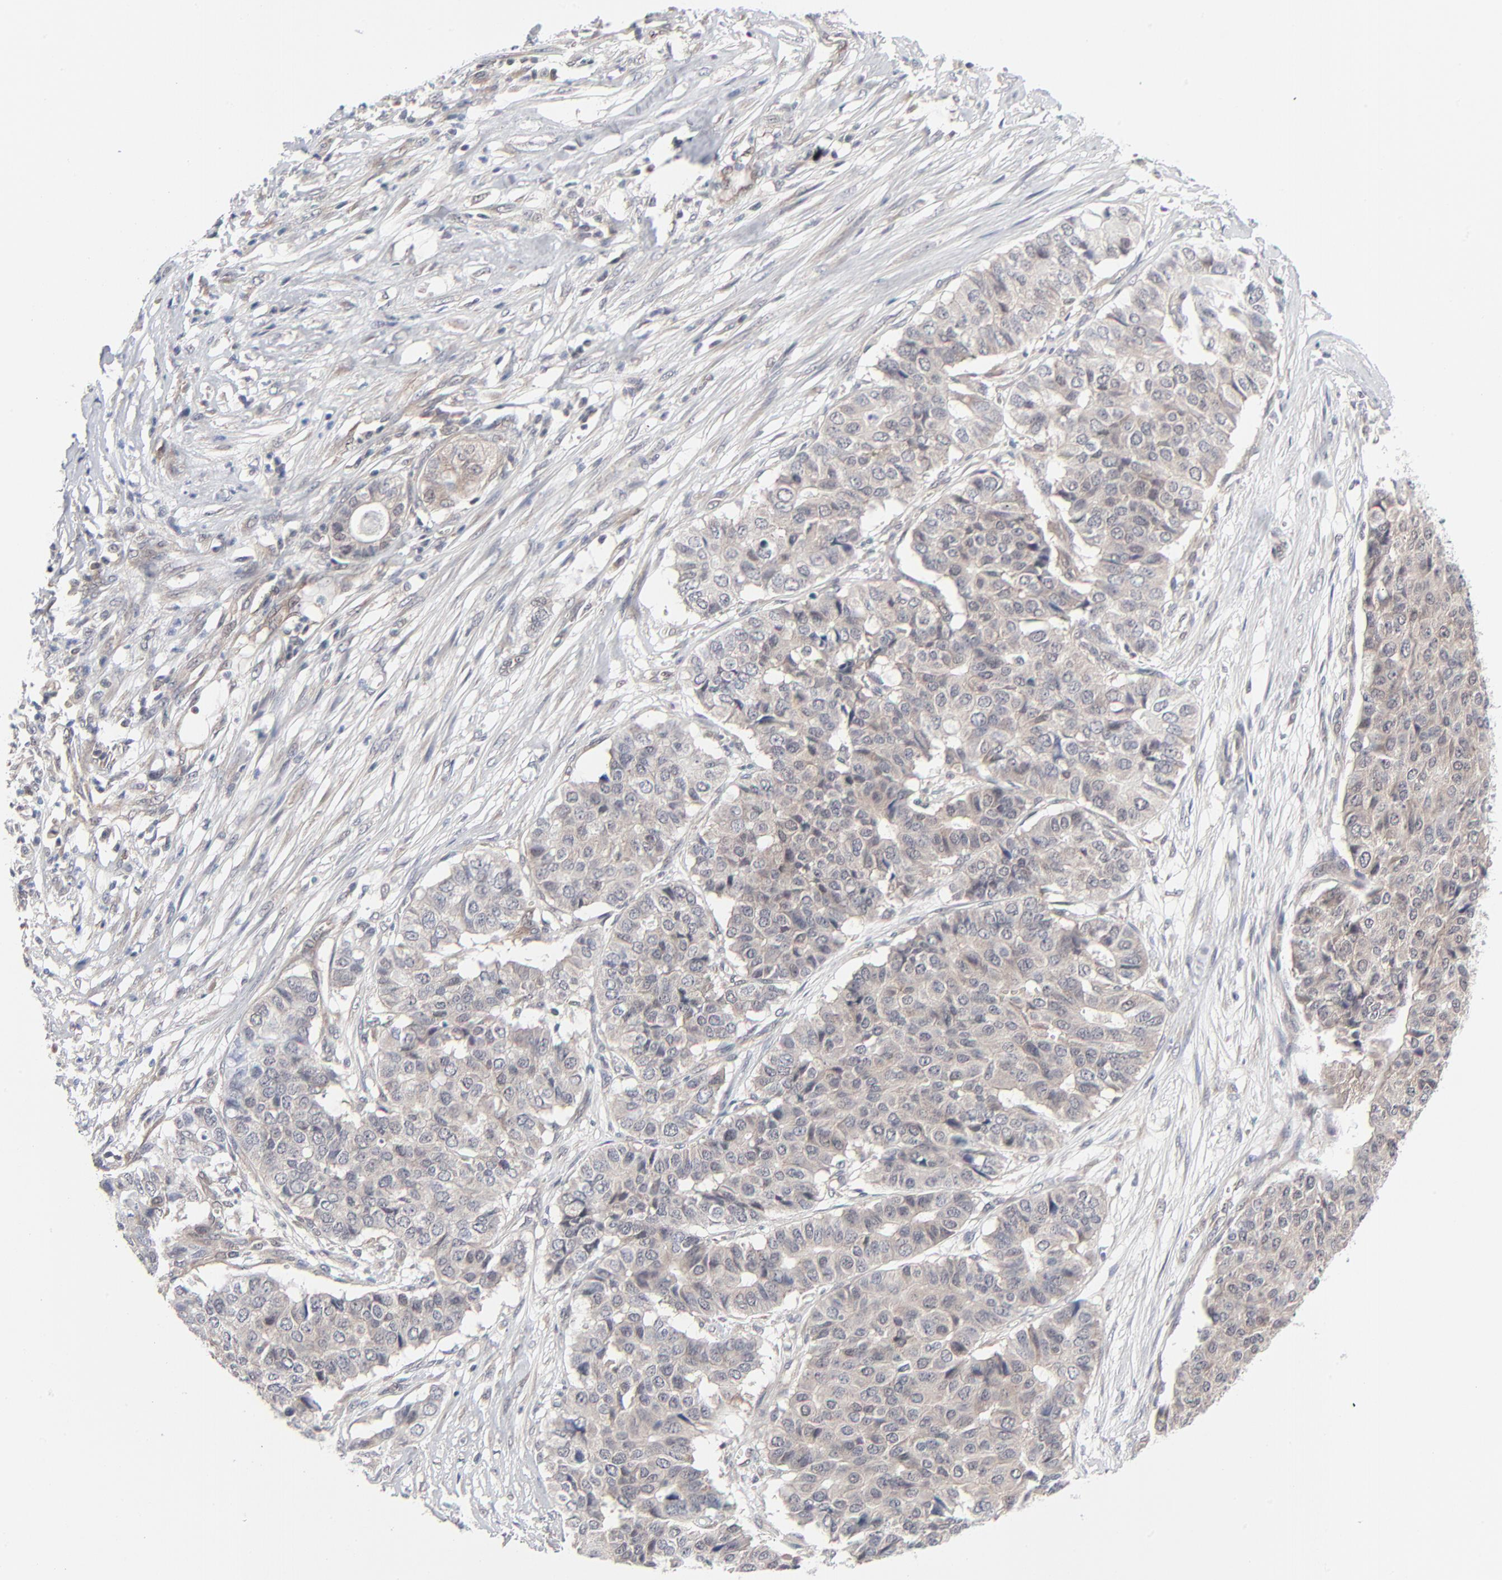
{"staining": {"intensity": "negative", "quantity": "none", "location": "none"}, "tissue": "pancreatic cancer", "cell_type": "Tumor cells", "image_type": "cancer", "snomed": [{"axis": "morphology", "description": "Adenocarcinoma, NOS"}, {"axis": "topography", "description": "Pancreas"}], "caption": "Immunohistochemistry photomicrograph of pancreatic cancer (adenocarcinoma) stained for a protein (brown), which exhibits no staining in tumor cells.", "gene": "RPS6KB1", "patient": {"sex": "male", "age": 50}}